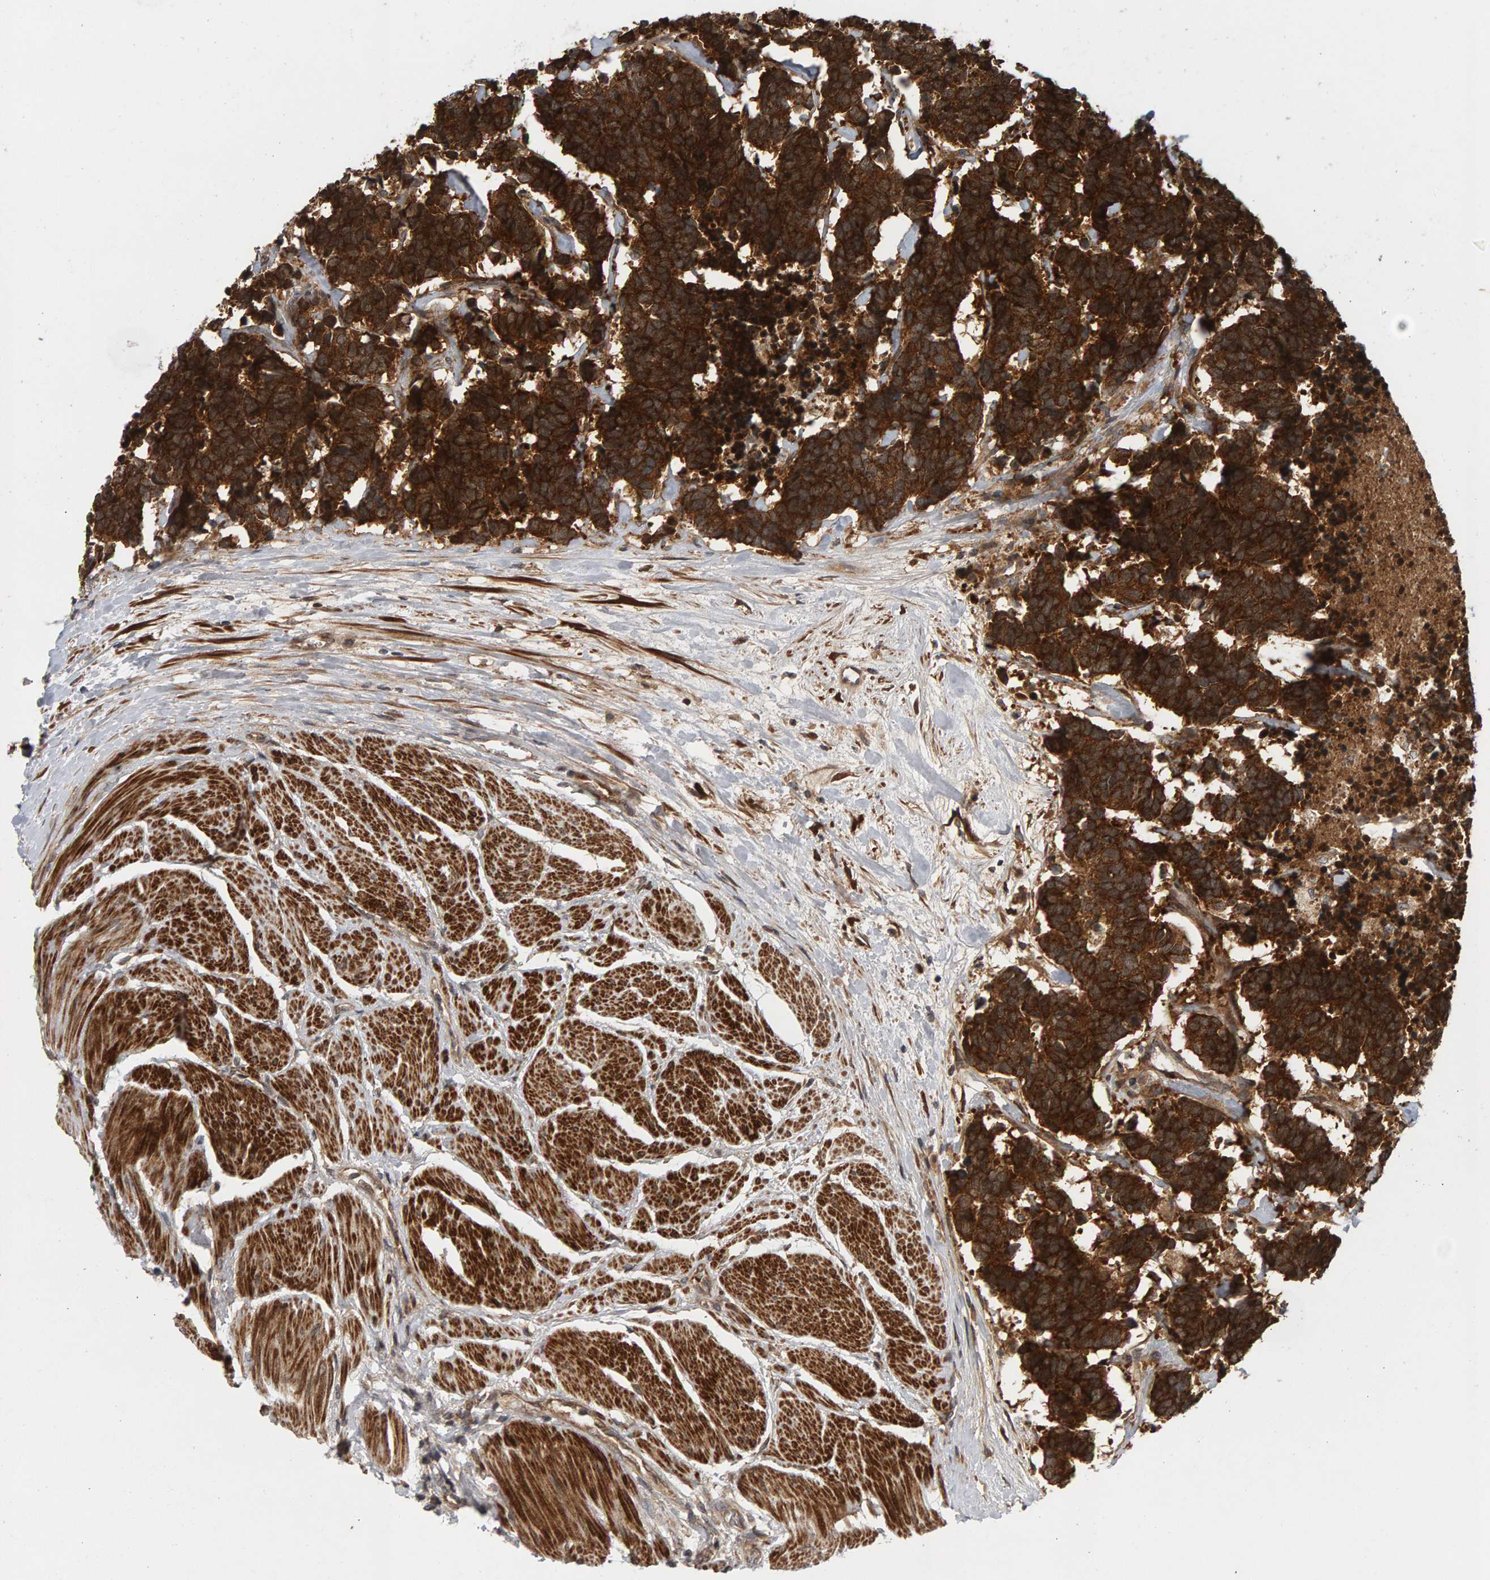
{"staining": {"intensity": "strong", "quantity": ">75%", "location": "cytoplasmic/membranous"}, "tissue": "carcinoid", "cell_type": "Tumor cells", "image_type": "cancer", "snomed": [{"axis": "morphology", "description": "Carcinoma, NOS"}, {"axis": "morphology", "description": "Carcinoid, malignant, NOS"}, {"axis": "topography", "description": "Urinary bladder"}], "caption": "The photomicrograph shows staining of carcinoid, revealing strong cytoplasmic/membranous protein expression (brown color) within tumor cells. (DAB (3,3'-diaminobenzidine) = brown stain, brightfield microscopy at high magnification).", "gene": "BAHCC1", "patient": {"sex": "male", "age": 57}}